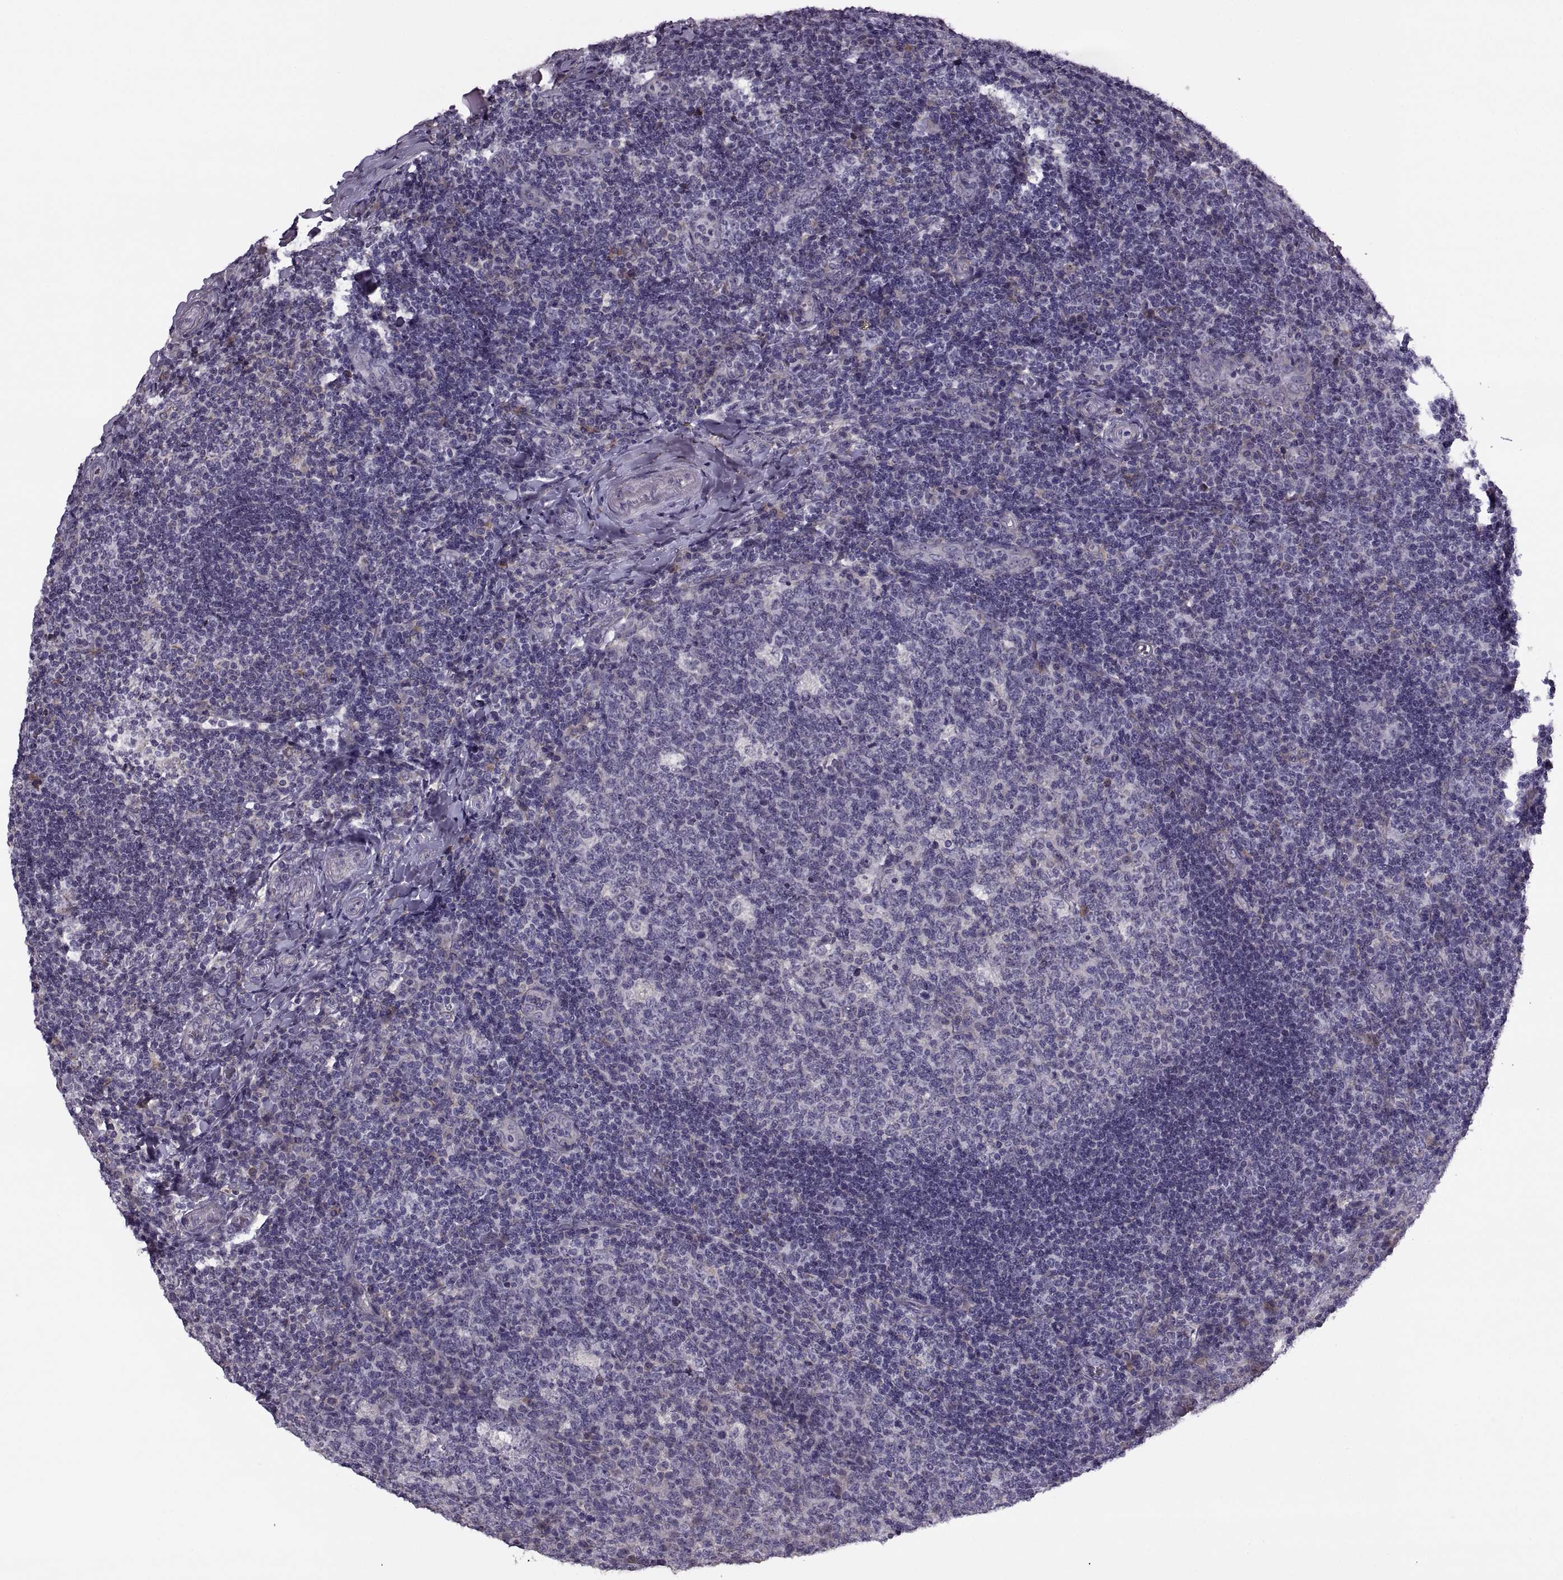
{"staining": {"intensity": "negative", "quantity": "none", "location": "none"}, "tissue": "tonsil", "cell_type": "Germinal center cells", "image_type": "normal", "snomed": [{"axis": "morphology", "description": "Normal tissue, NOS"}, {"axis": "topography", "description": "Tonsil"}], "caption": "This is an IHC image of unremarkable tonsil. There is no staining in germinal center cells.", "gene": "LETM2", "patient": {"sex": "male", "age": 17}}